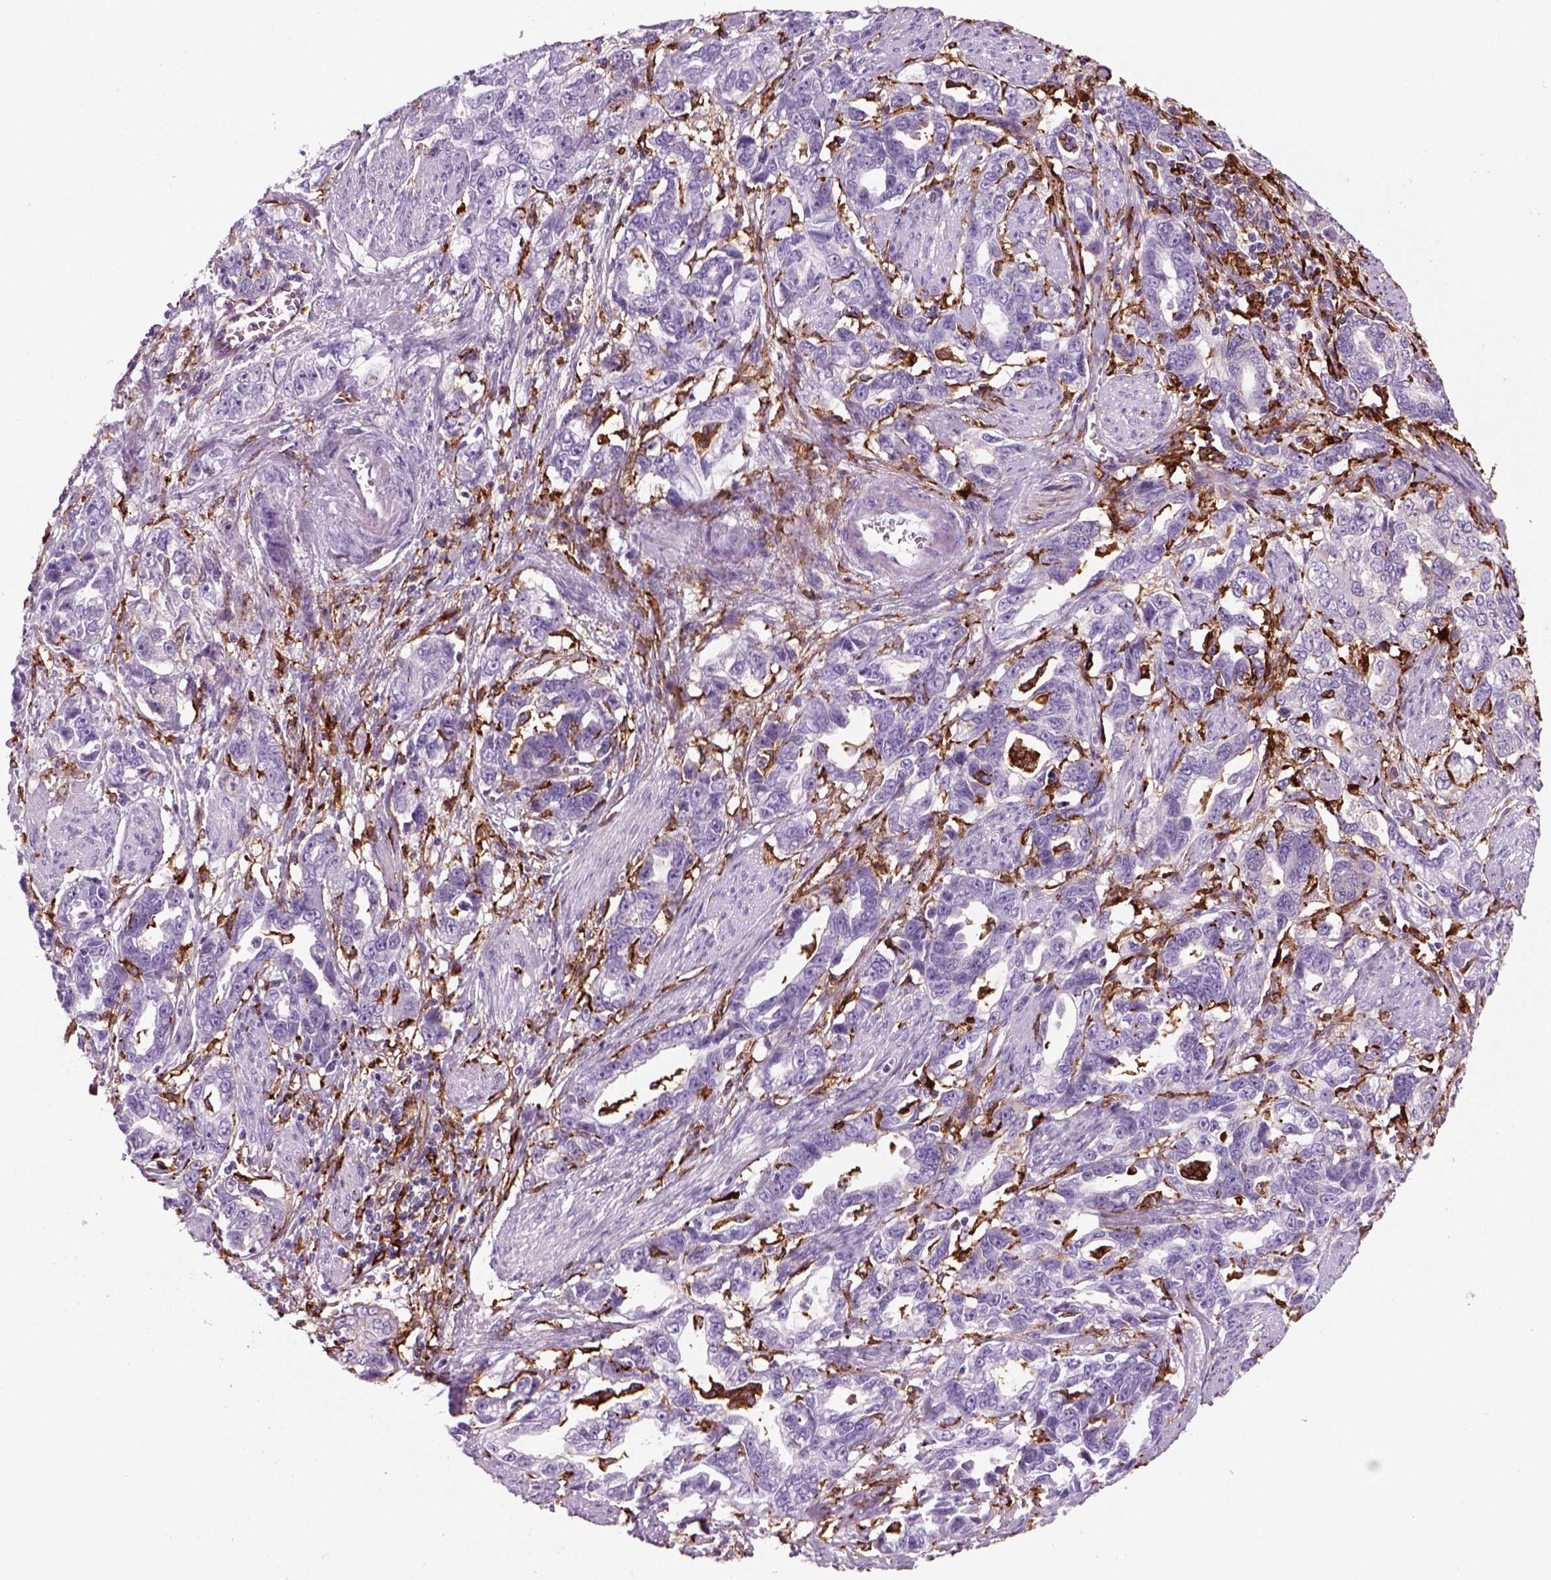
{"staining": {"intensity": "negative", "quantity": "none", "location": "none"}, "tissue": "ovarian cancer", "cell_type": "Tumor cells", "image_type": "cancer", "snomed": [{"axis": "morphology", "description": "Cystadenocarcinoma, serous, NOS"}, {"axis": "topography", "description": "Ovary"}], "caption": "High power microscopy histopathology image of an immunohistochemistry photomicrograph of ovarian serous cystadenocarcinoma, revealing no significant positivity in tumor cells.", "gene": "MARCKS", "patient": {"sex": "female", "age": 51}}